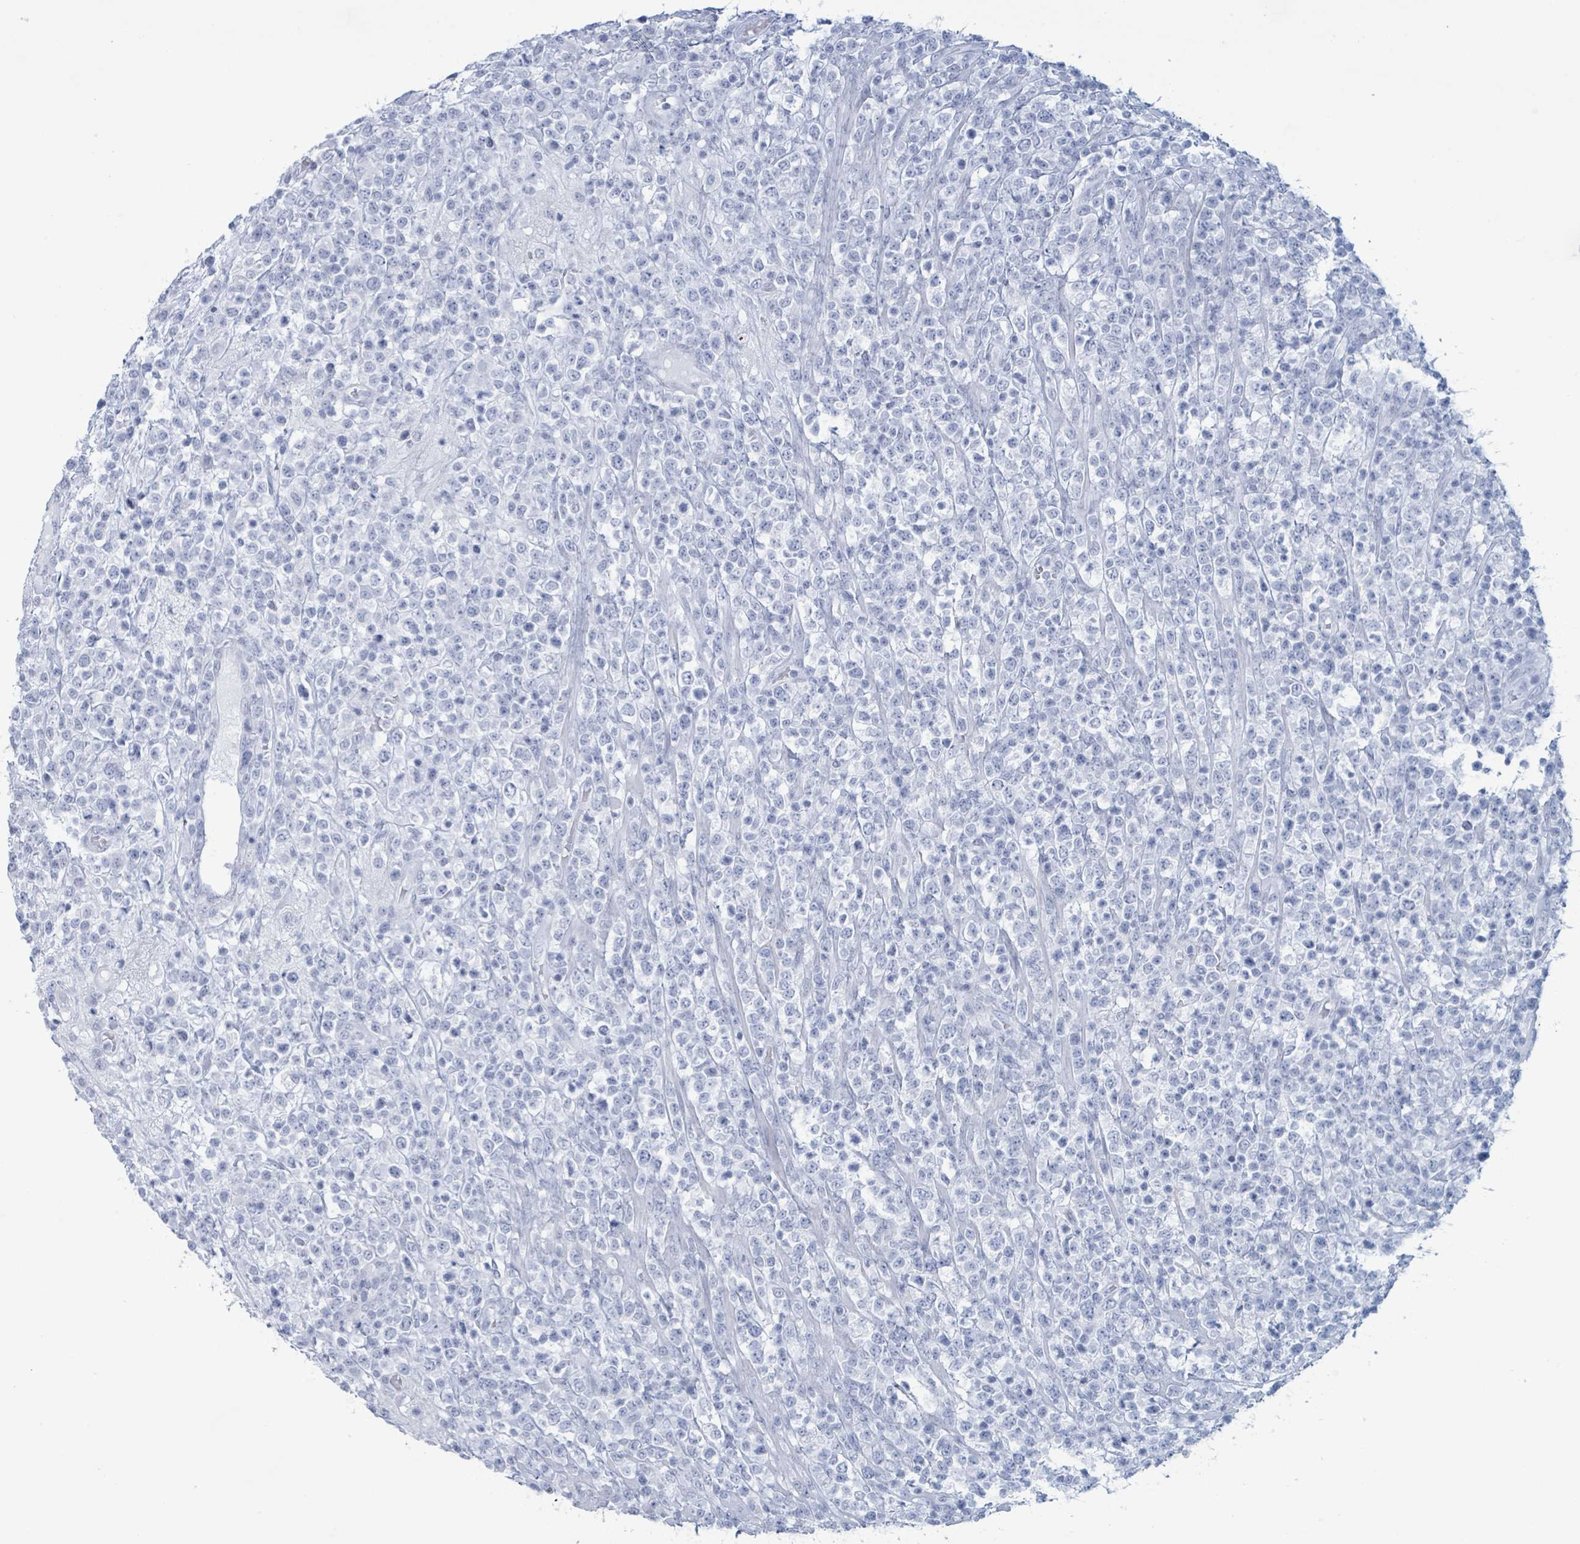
{"staining": {"intensity": "negative", "quantity": "none", "location": "none"}, "tissue": "lymphoma", "cell_type": "Tumor cells", "image_type": "cancer", "snomed": [{"axis": "morphology", "description": "Malignant lymphoma, non-Hodgkin's type, High grade"}, {"axis": "topography", "description": "Colon"}], "caption": "Immunohistochemistry (IHC) photomicrograph of high-grade malignant lymphoma, non-Hodgkin's type stained for a protein (brown), which exhibits no positivity in tumor cells.", "gene": "KRT8", "patient": {"sex": "female", "age": 53}}